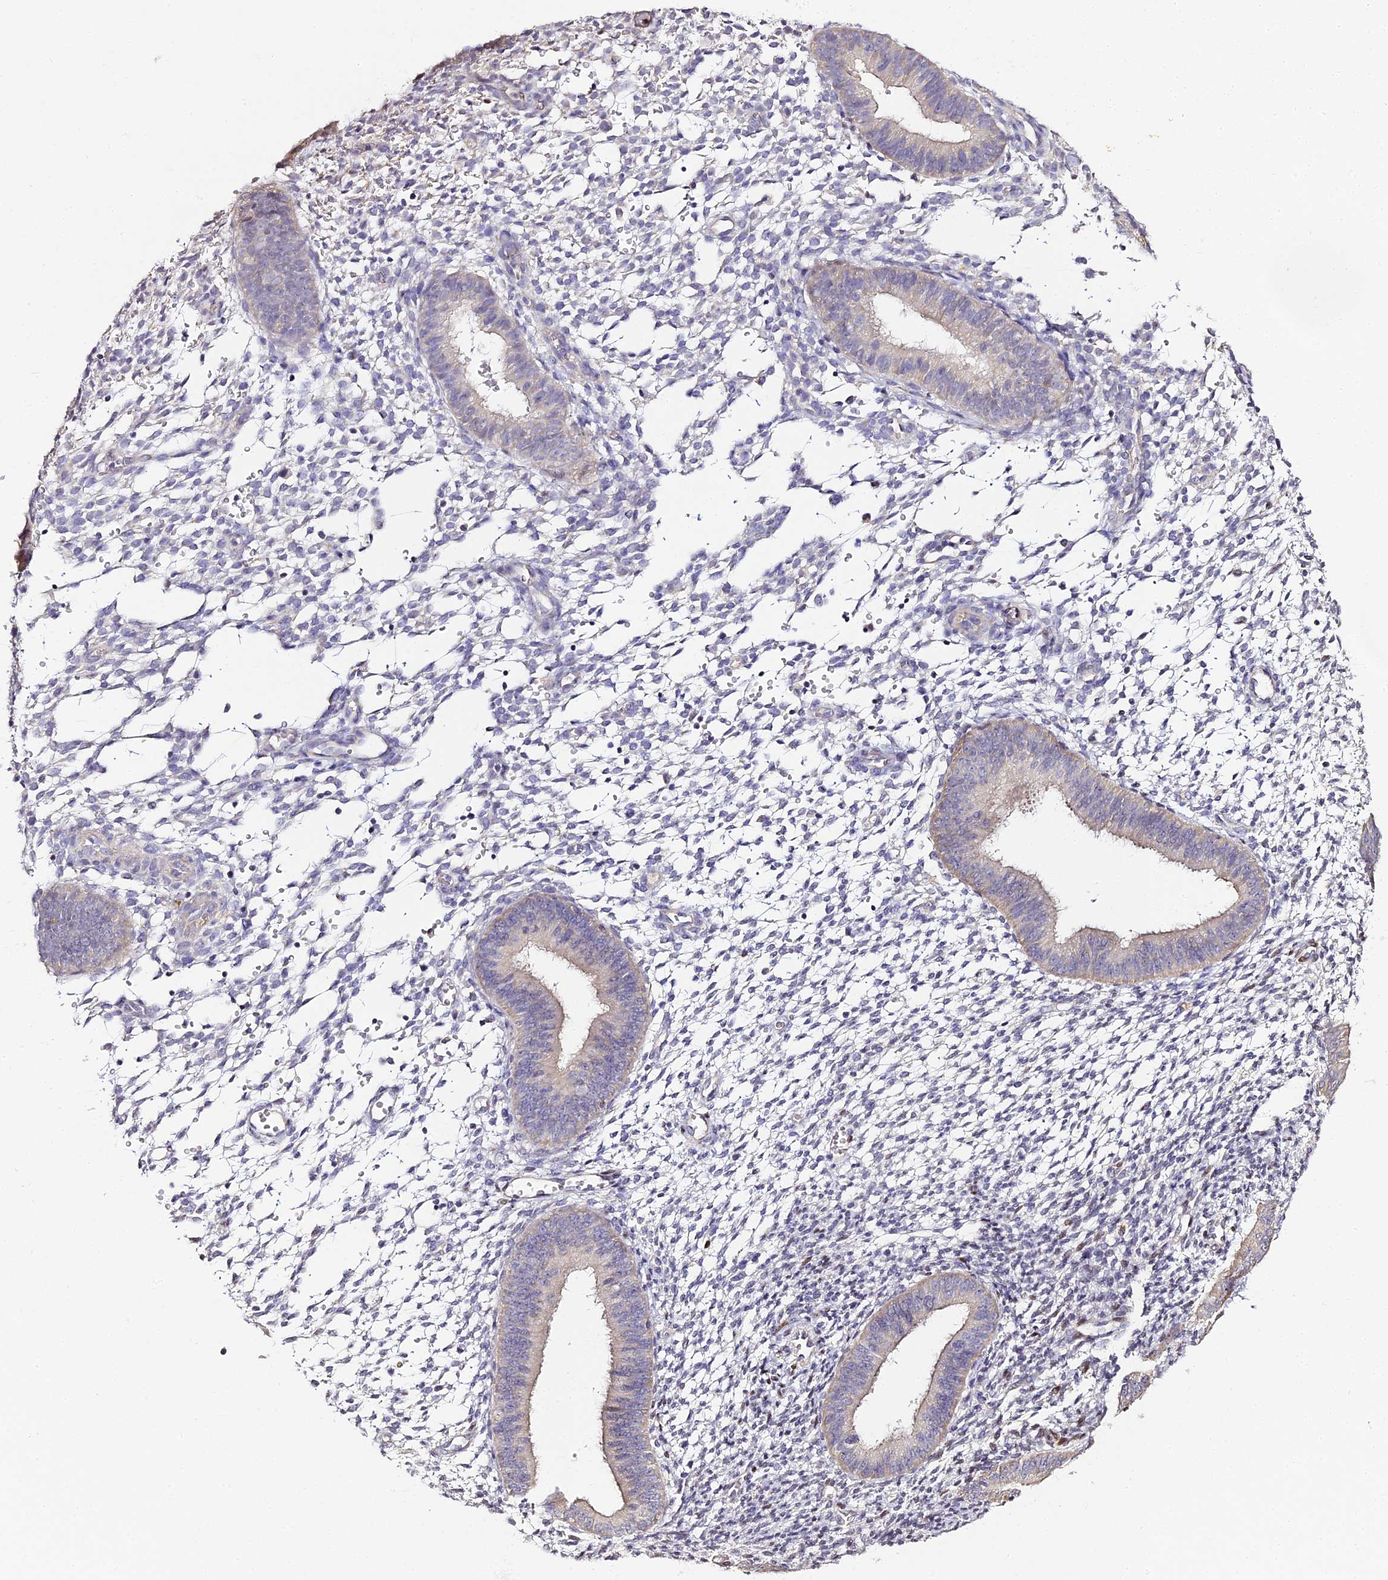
{"staining": {"intensity": "negative", "quantity": "none", "location": "none"}, "tissue": "endometrium", "cell_type": "Cells in endometrial stroma", "image_type": "normal", "snomed": [{"axis": "morphology", "description": "Normal tissue, NOS"}, {"axis": "topography", "description": "Uterus"}, {"axis": "topography", "description": "Endometrium"}], "caption": "High power microscopy image of an immunohistochemistry (IHC) photomicrograph of normal endometrium, revealing no significant staining in cells in endometrial stroma.", "gene": "SERP1", "patient": {"sex": "female", "age": 48}}